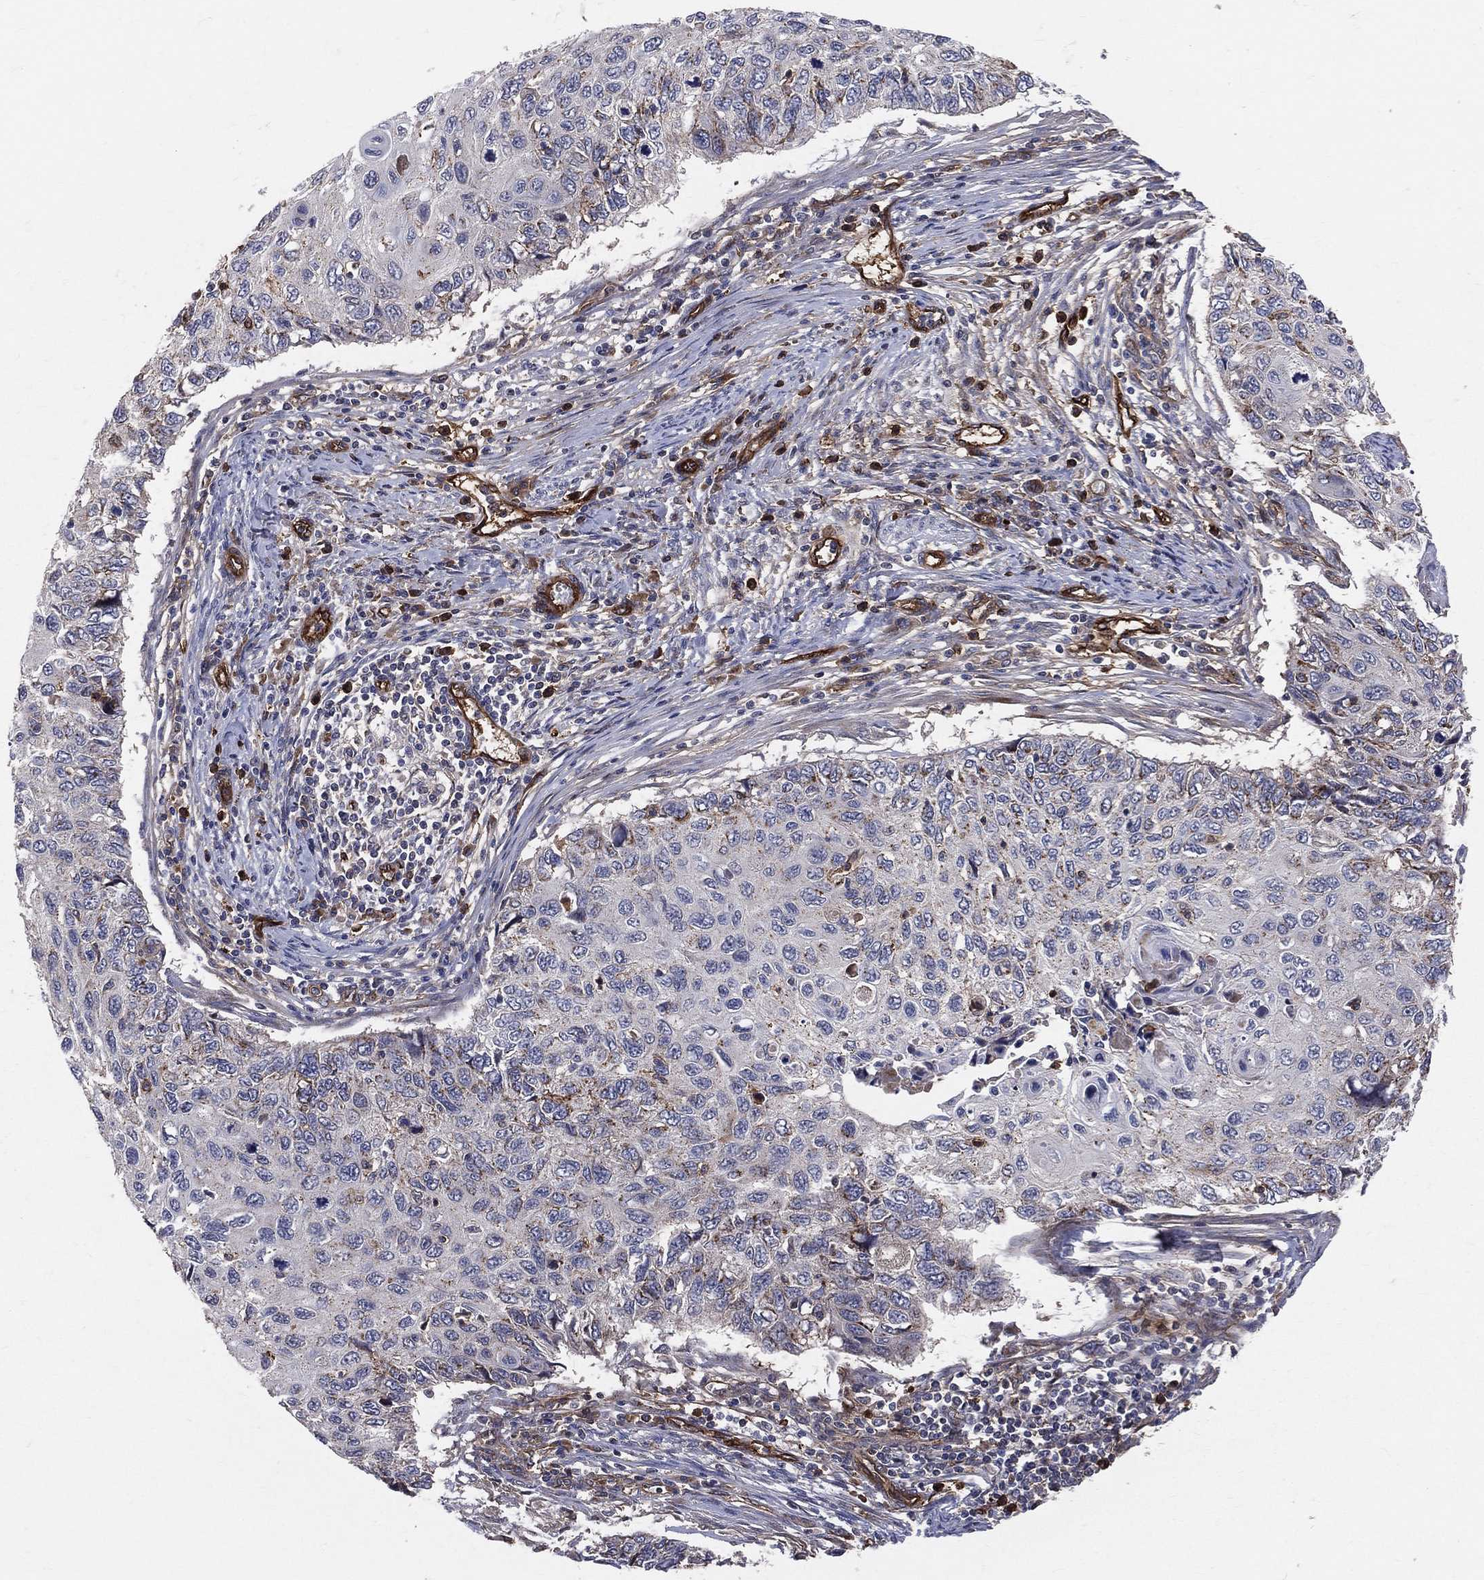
{"staining": {"intensity": "negative", "quantity": "none", "location": "none"}, "tissue": "cervical cancer", "cell_type": "Tumor cells", "image_type": "cancer", "snomed": [{"axis": "morphology", "description": "Squamous cell carcinoma, NOS"}, {"axis": "topography", "description": "Cervix"}], "caption": "Cervical cancer (squamous cell carcinoma) was stained to show a protein in brown. There is no significant positivity in tumor cells. (Brightfield microscopy of DAB (3,3'-diaminobenzidine) immunohistochemistry (IHC) at high magnification).", "gene": "ENTPD1", "patient": {"sex": "female", "age": 70}}